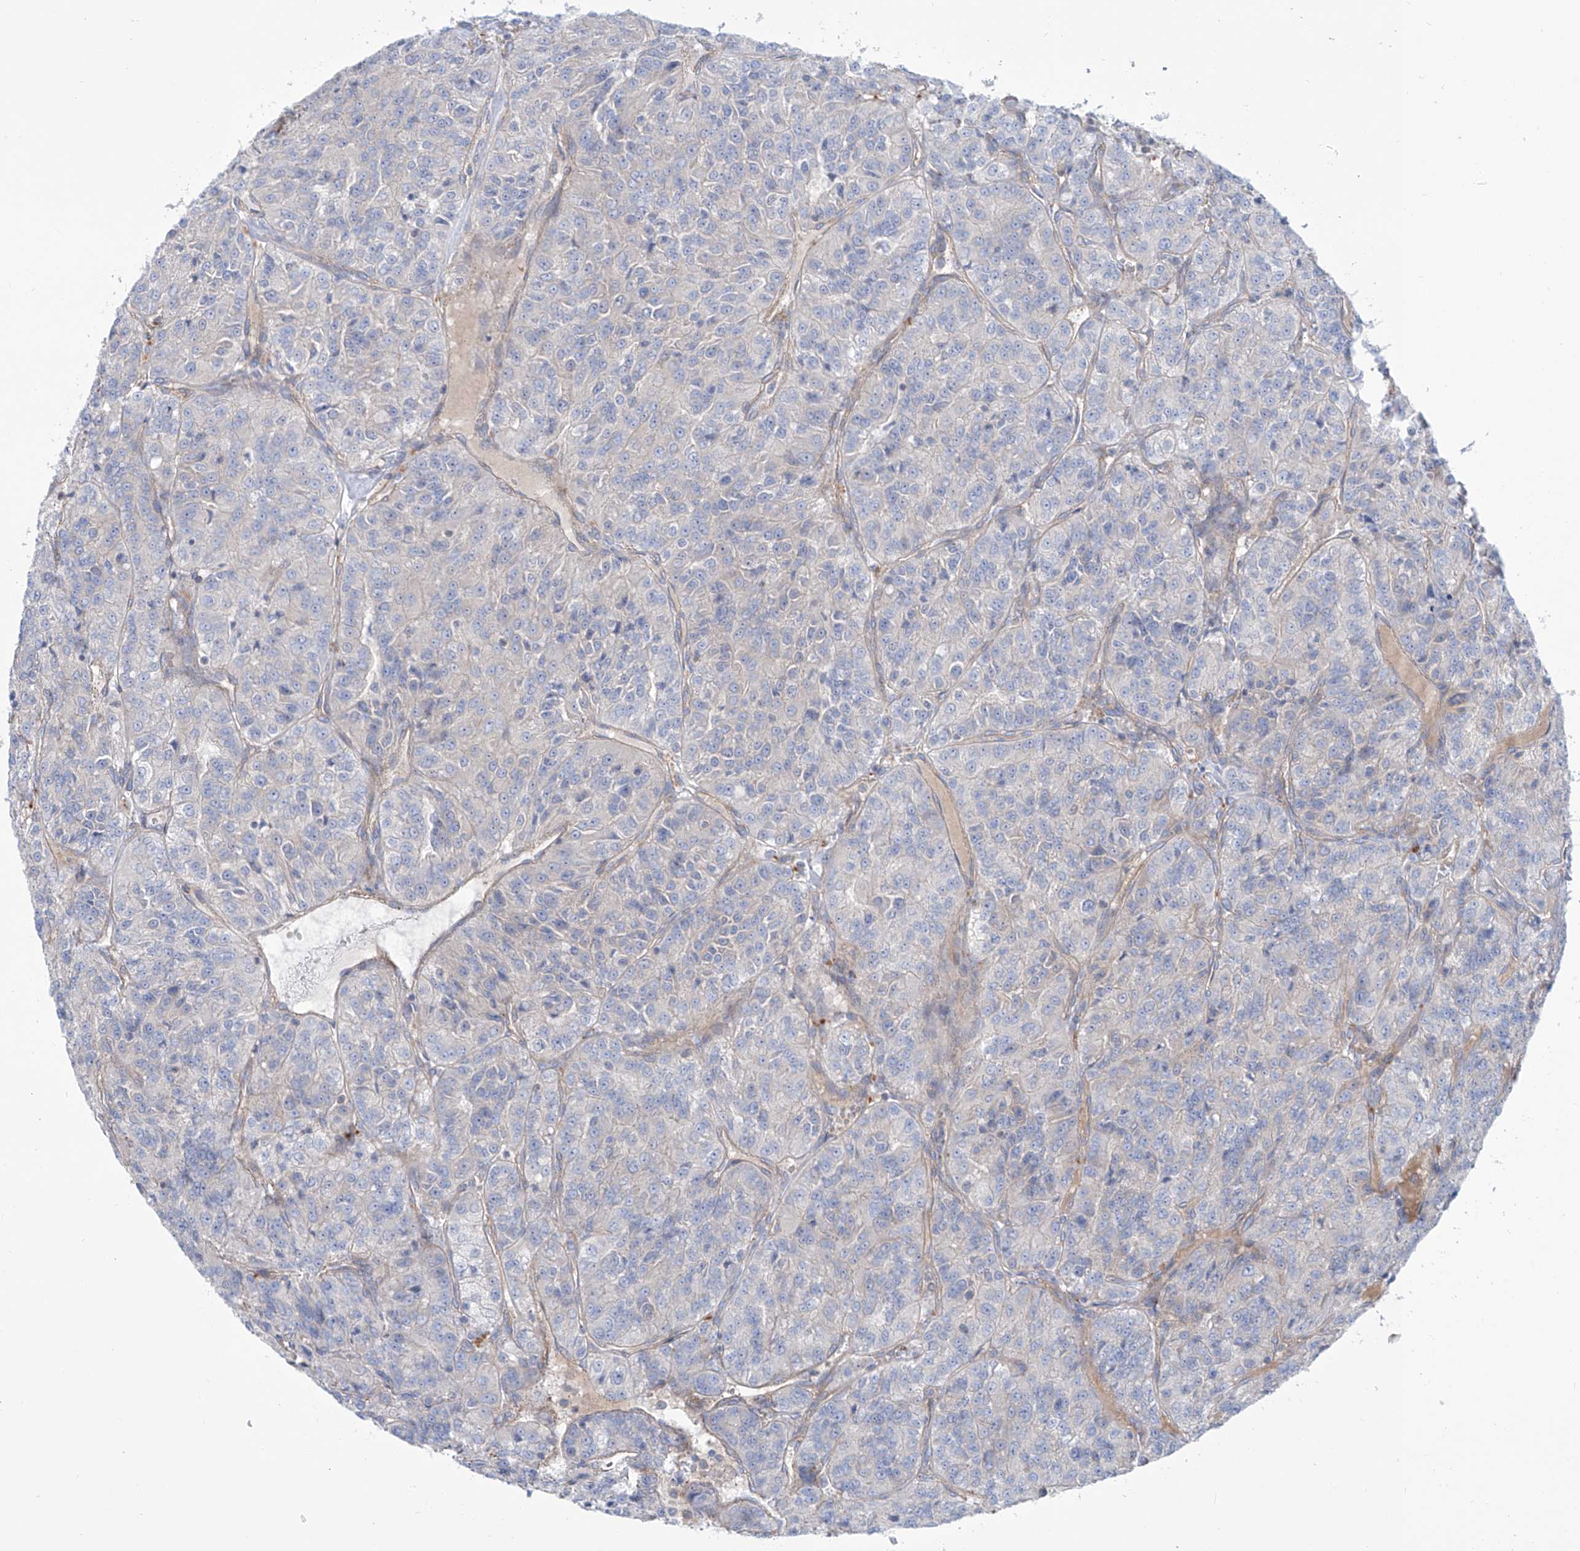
{"staining": {"intensity": "negative", "quantity": "none", "location": "none"}, "tissue": "renal cancer", "cell_type": "Tumor cells", "image_type": "cancer", "snomed": [{"axis": "morphology", "description": "Adenocarcinoma, NOS"}, {"axis": "topography", "description": "Kidney"}], "caption": "Human renal cancer (adenocarcinoma) stained for a protein using IHC displays no positivity in tumor cells.", "gene": "TMEM209", "patient": {"sex": "female", "age": 63}}